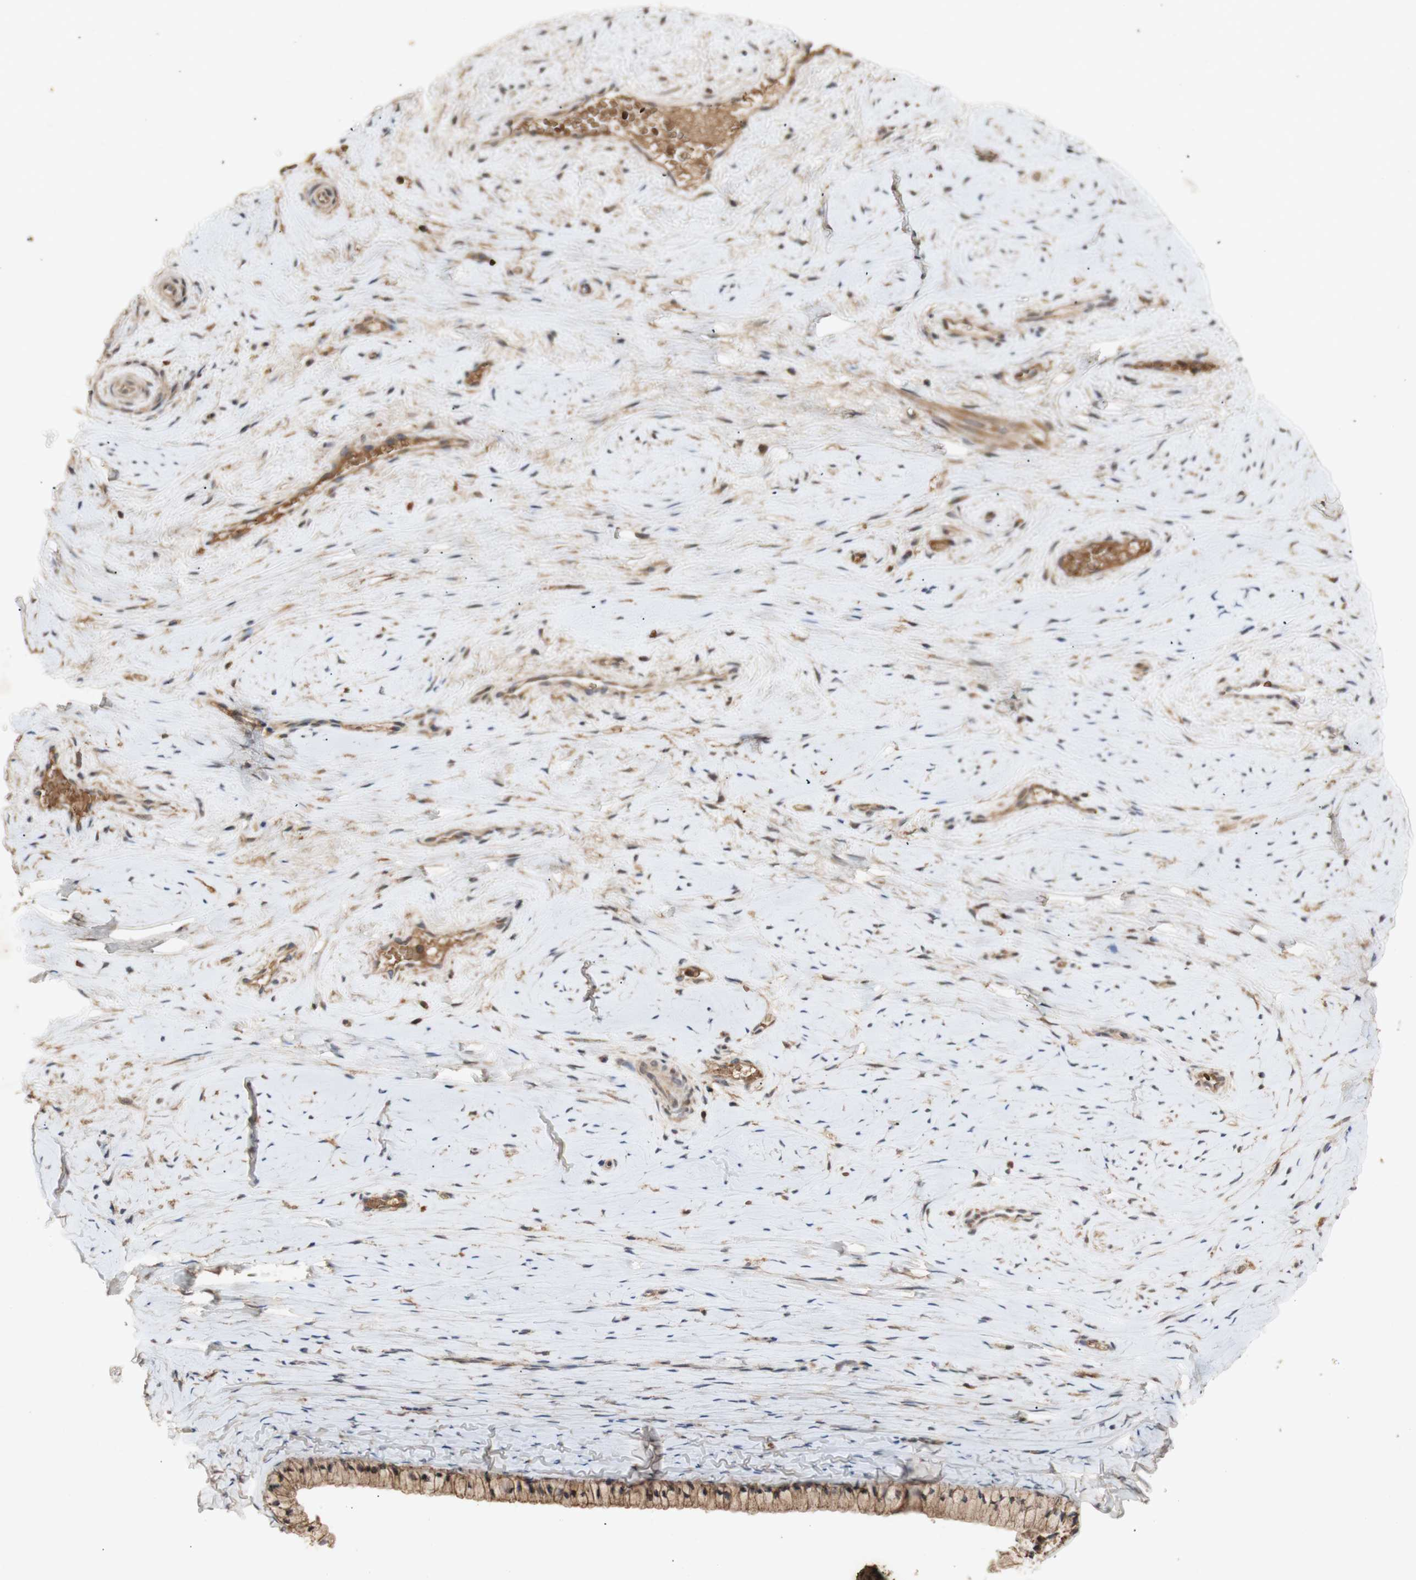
{"staining": {"intensity": "moderate", "quantity": ">75%", "location": "cytoplasmic/membranous"}, "tissue": "cervix", "cell_type": "Glandular cells", "image_type": "normal", "snomed": [{"axis": "morphology", "description": "Normal tissue, NOS"}, {"axis": "topography", "description": "Cervix"}], "caption": "Human cervix stained with a brown dye displays moderate cytoplasmic/membranous positive positivity in approximately >75% of glandular cells.", "gene": "PKN1", "patient": {"sex": "female", "age": 39}}